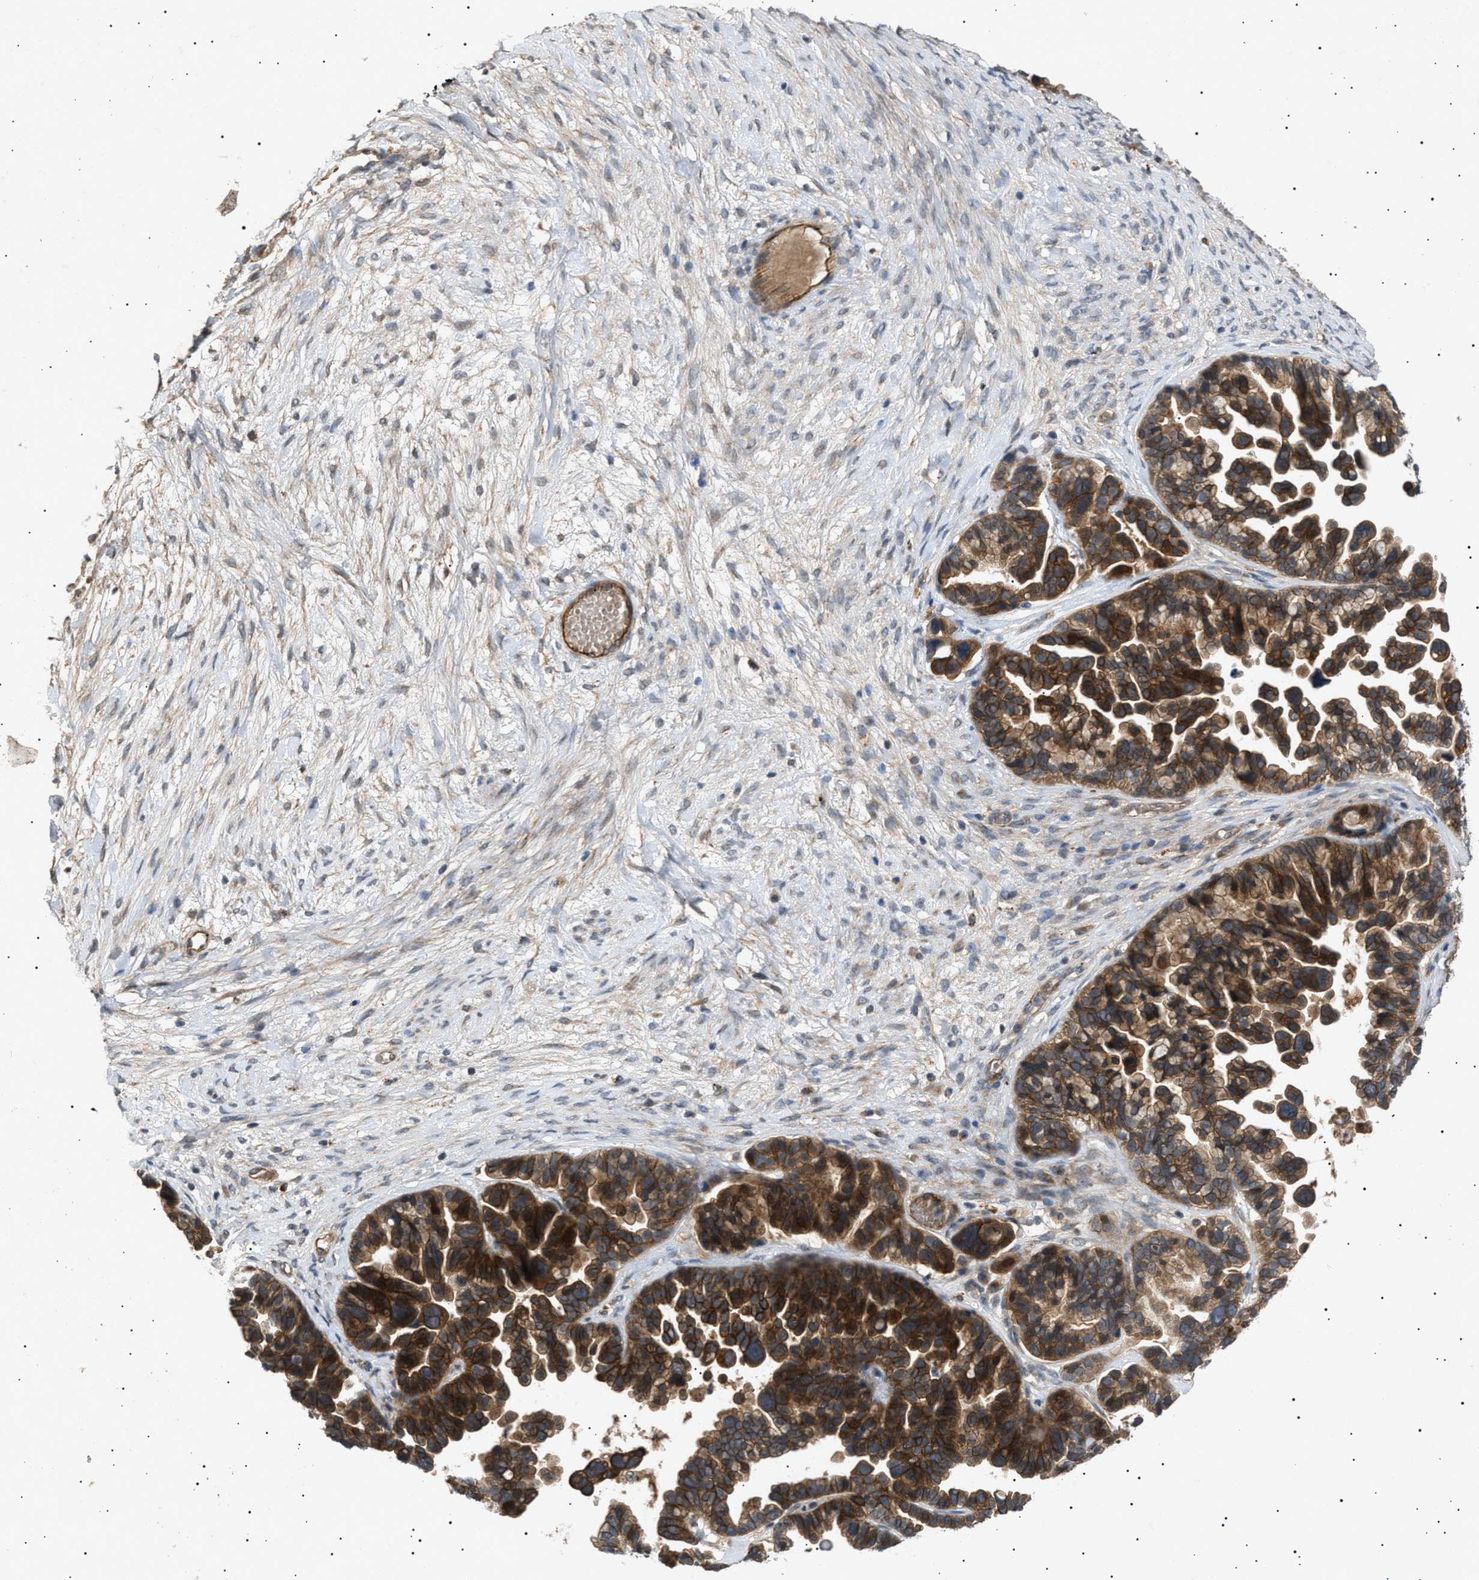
{"staining": {"intensity": "moderate", "quantity": ">75%", "location": "cytoplasmic/membranous"}, "tissue": "ovarian cancer", "cell_type": "Tumor cells", "image_type": "cancer", "snomed": [{"axis": "morphology", "description": "Cystadenocarcinoma, serous, NOS"}, {"axis": "topography", "description": "Ovary"}], "caption": "Protein staining by immunohistochemistry (IHC) shows moderate cytoplasmic/membranous positivity in about >75% of tumor cells in serous cystadenocarcinoma (ovarian). (DAB IHC with brightfield microscopy, high magnification).", "gene": "SIRT5", "patient": {"sex": "female", "age": 56}}